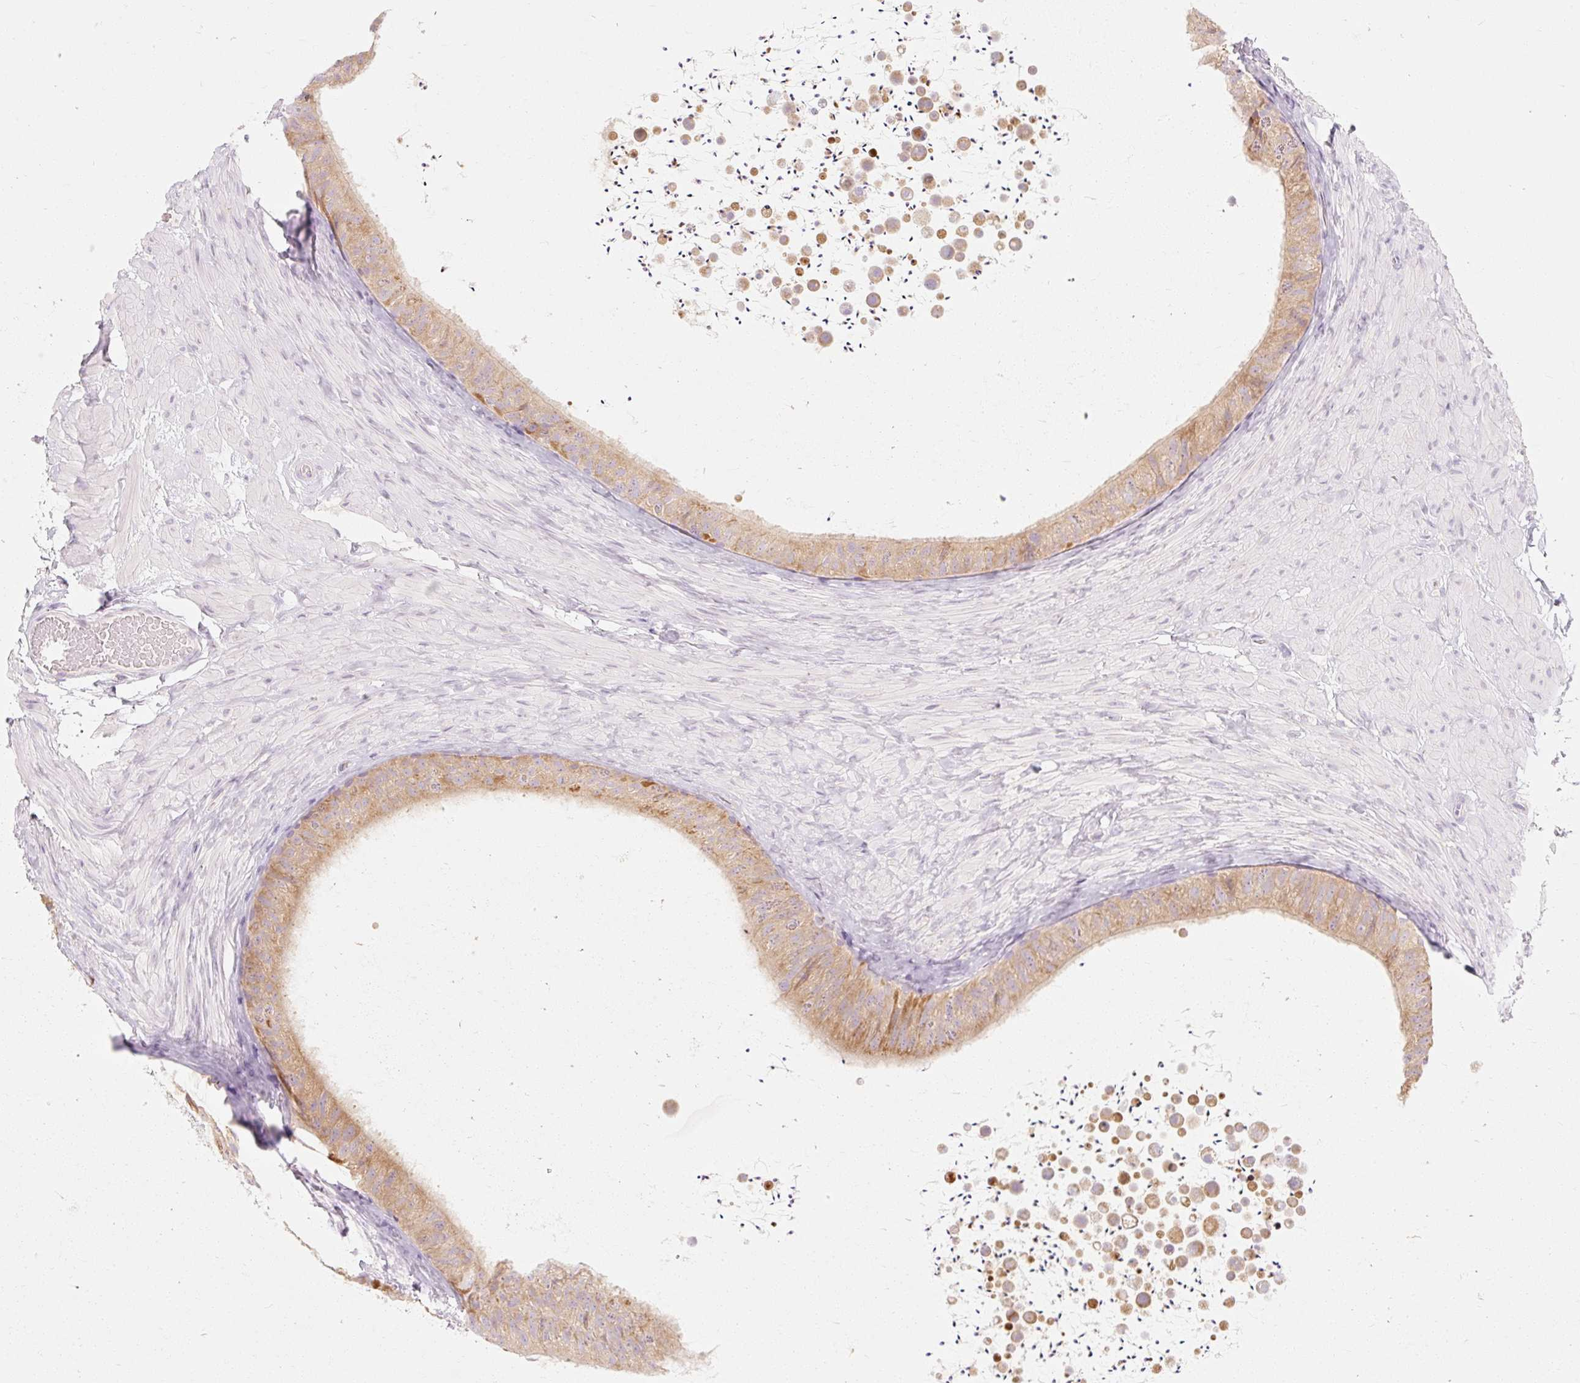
{"staining": {"intensity": "moderate", "quantity": ">75%", "location": "cytoplasmic/membranous"}, "tissue": "epididymis", "cell_type": "Glandular cells", "image_type": "normal", "snomed": [{"axis": "morphology", "description": "Normal tissue, NOS"}, {"axis": "topography", "description": "Epididymis, spermatic cord, NOS"}, {"axis": "topography", "description": "Epididymis"}], "caption": "DAB (3,3'-diaminobenzidine) immunohistochemical staining of unremarkable human epididymis reveals moderate cytoplasmic/membranous protein staining in about >75% of glandular cells.", "gene": "MYO1D", "patient": {"sex": "male", "age": 31}}